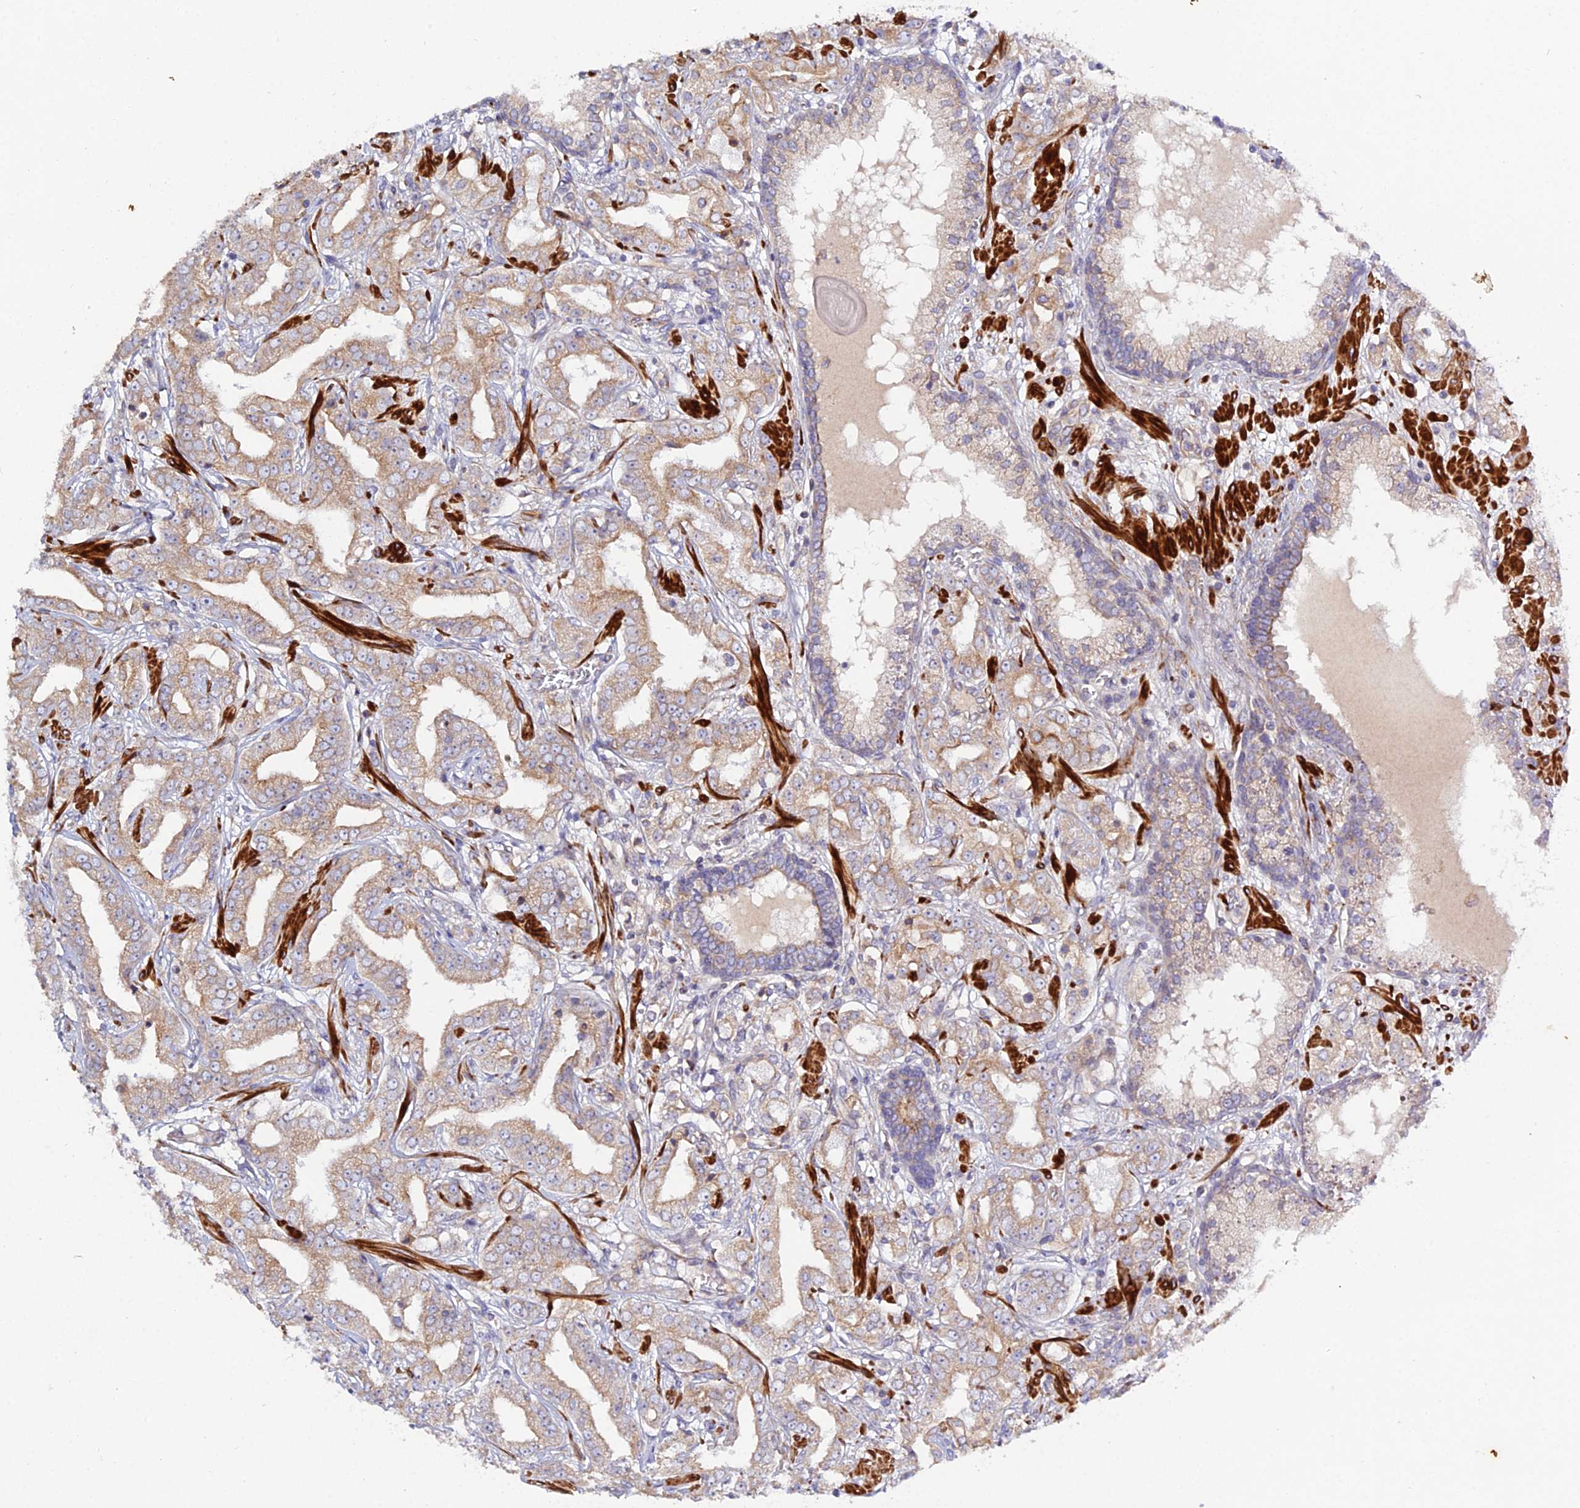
{"staining": {"intensity": "weak", "quantity": ">75%", "location": "cytoplasmic/membranous"}, "tissue": "prostate cancer", "cell_type": "Tumor cells", "image_type": "cancer", "snomed": [{"axis": "morphology", "description": "Adenocarcinoma, High grade"}, {"axis": "topography", "description": "Prostate"}], "caption": "Immunohistochemistry (IHC) staining of prostate cancer (adenocarcinoma (high-grade)), which reveals low levels of weak cytoplasmic/membranous positivity in approximately >75% of tumor cells indicating weak cytoplasmic/membranous protein positivity. The staining was performed using DAB (3,3'-diaminobenzidine) (brown) for protein detection and nuclei were counterstained in hematoxylin (blue).", "gene": "ARL6IP1", "patient": {"sex": "male", "age": 63}}